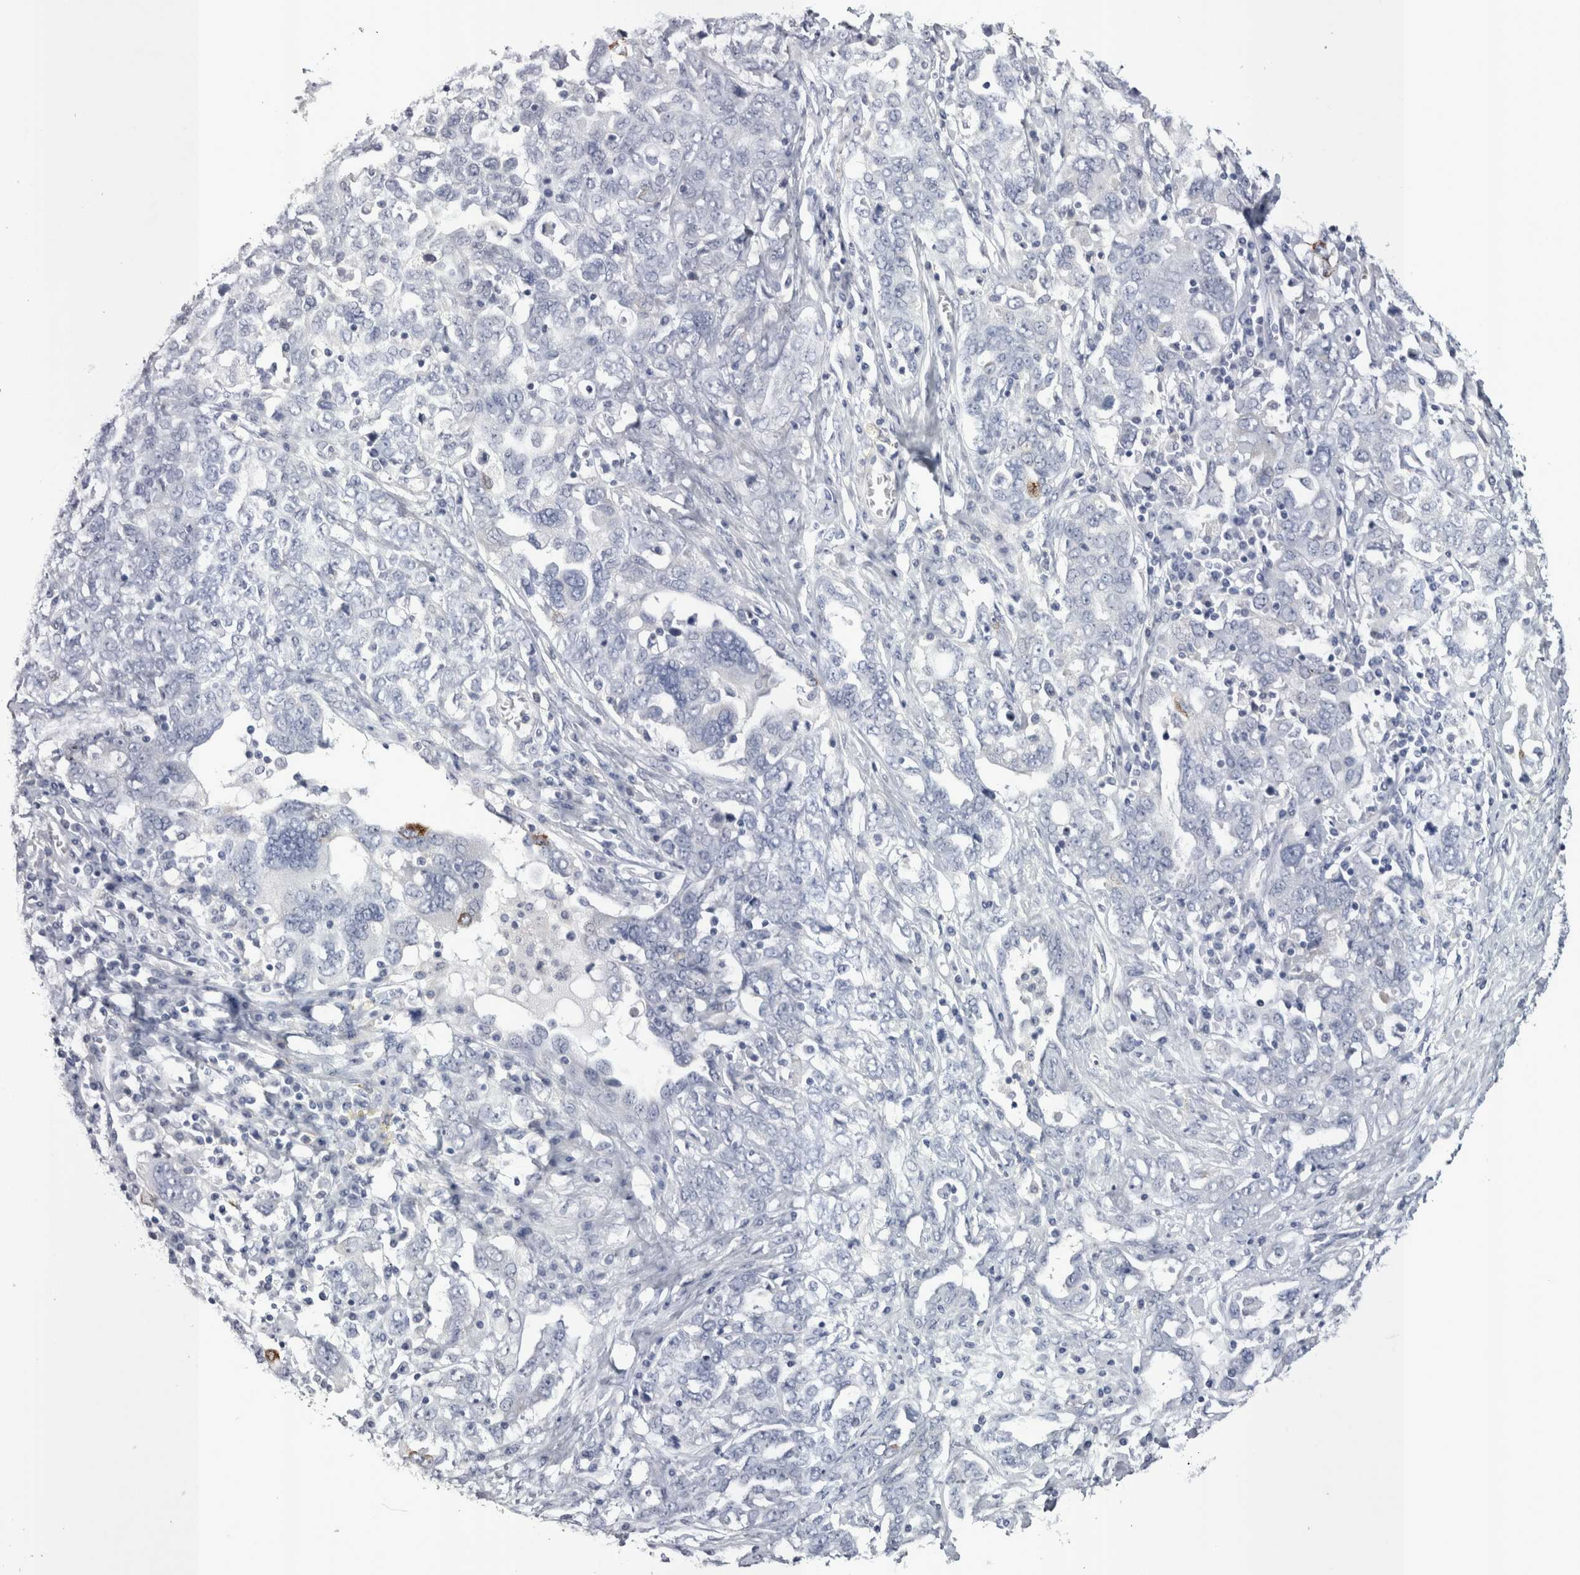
{"staining": {"intensity": "negative", "quantity": "none", "location": "none"}, "tissue": "ovarian cancer", "cell_type": "Tumor cells", "image_type": "cancer", "snomed": [{"axis": "morphology", "description": "Carcinoma, endometroid"}, {"axis": "topography", "description": "Ovary"}], "caption": "This is an IHC micrograph of human endometroid carcinoma (ovarian). There is no staining in tumor cells.", "gene": "PWP2", "patient": {"sex": "female", "age": 62}}